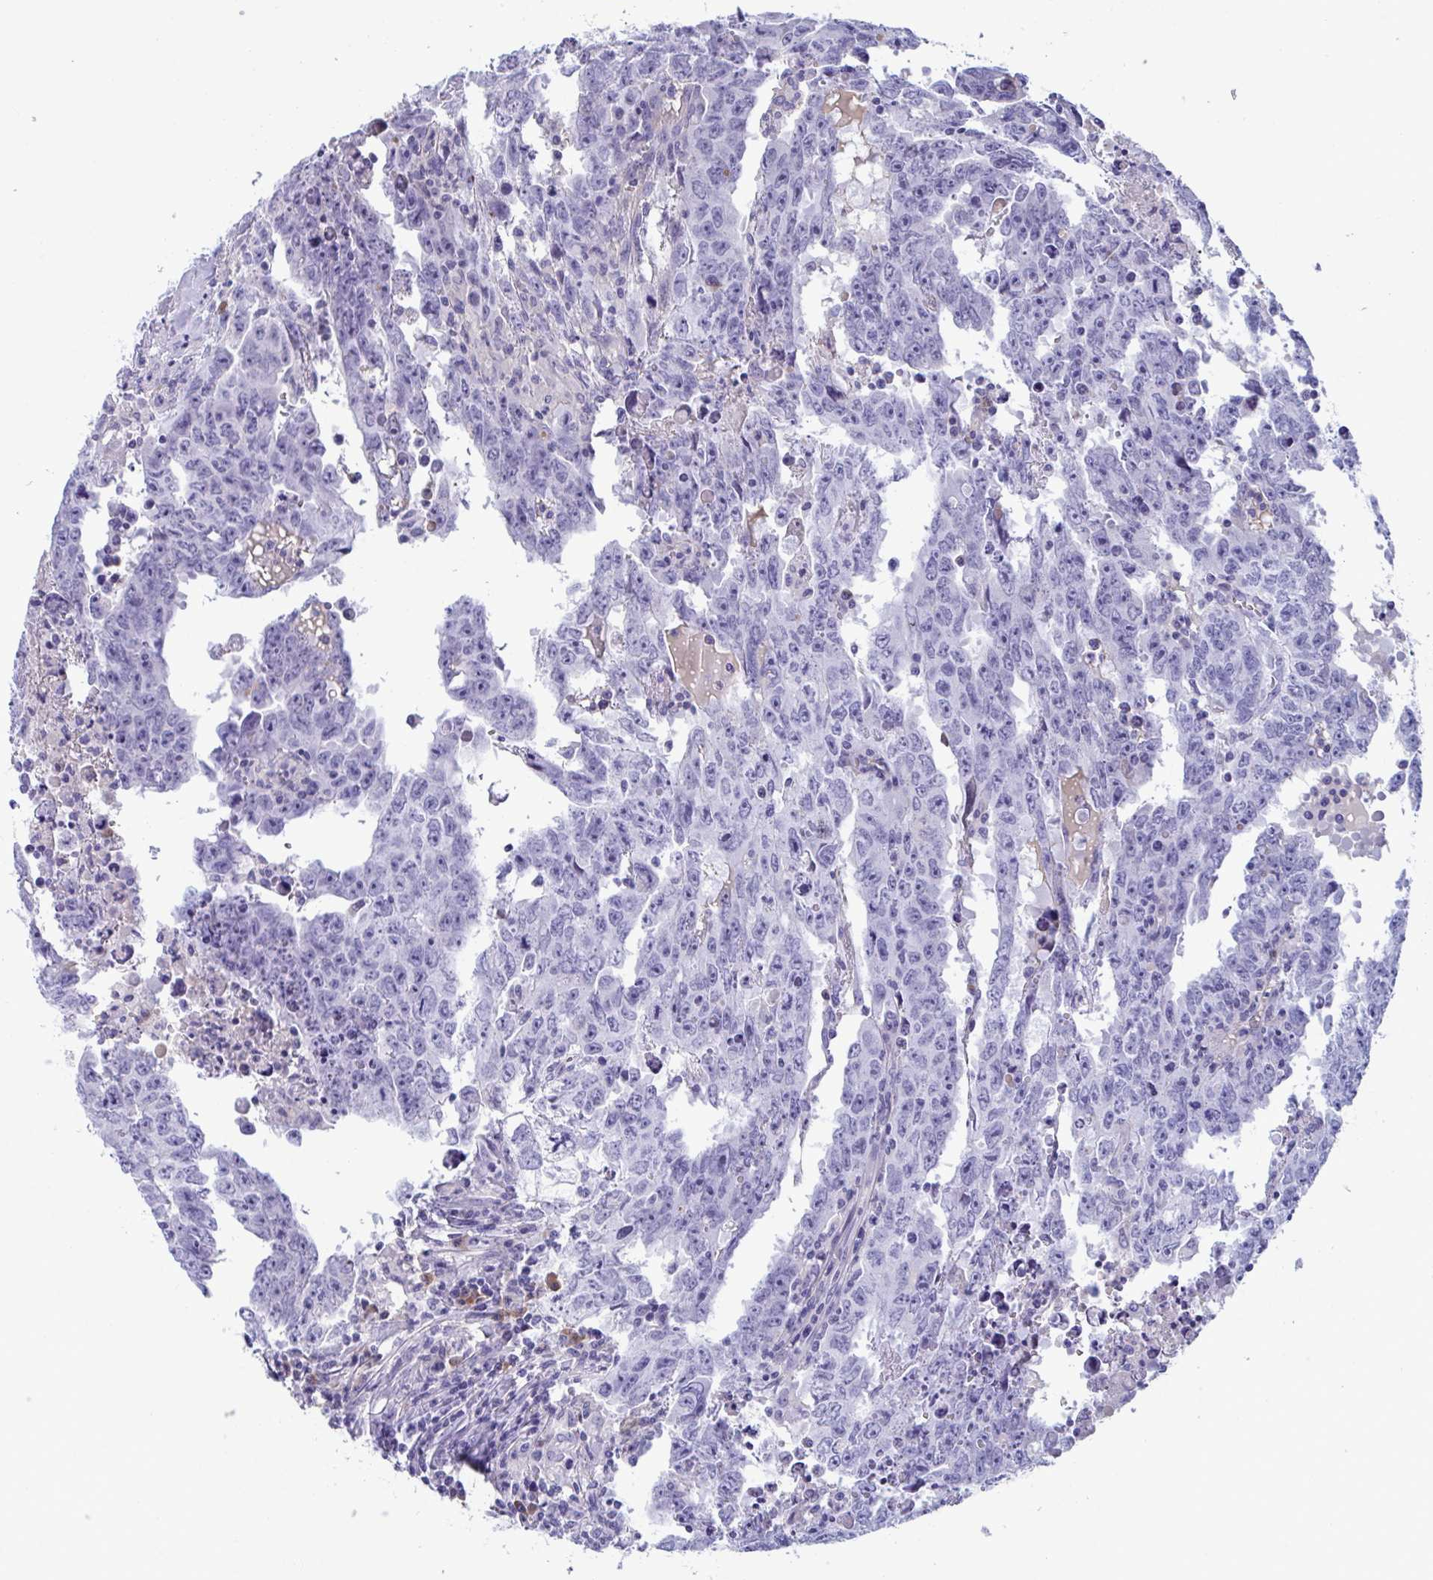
{"staining": {"intensity": "negative", "quantity": "none", "location": "none"}, "tissue": "testis cancer", "cell_type": "Tumor cells", "image_type": "cancer", "snomed": [{"axis": "morphology", "description": "Carcinoma, Embryonal, NOS"}, {"axis": "topography", "description": "Testis"}], "caption": "Tumor cells show no significant positivity in testis embryonal carcinoma.", "gene": "MS4A14", "patient": {"sex": "male", "age": 22}}